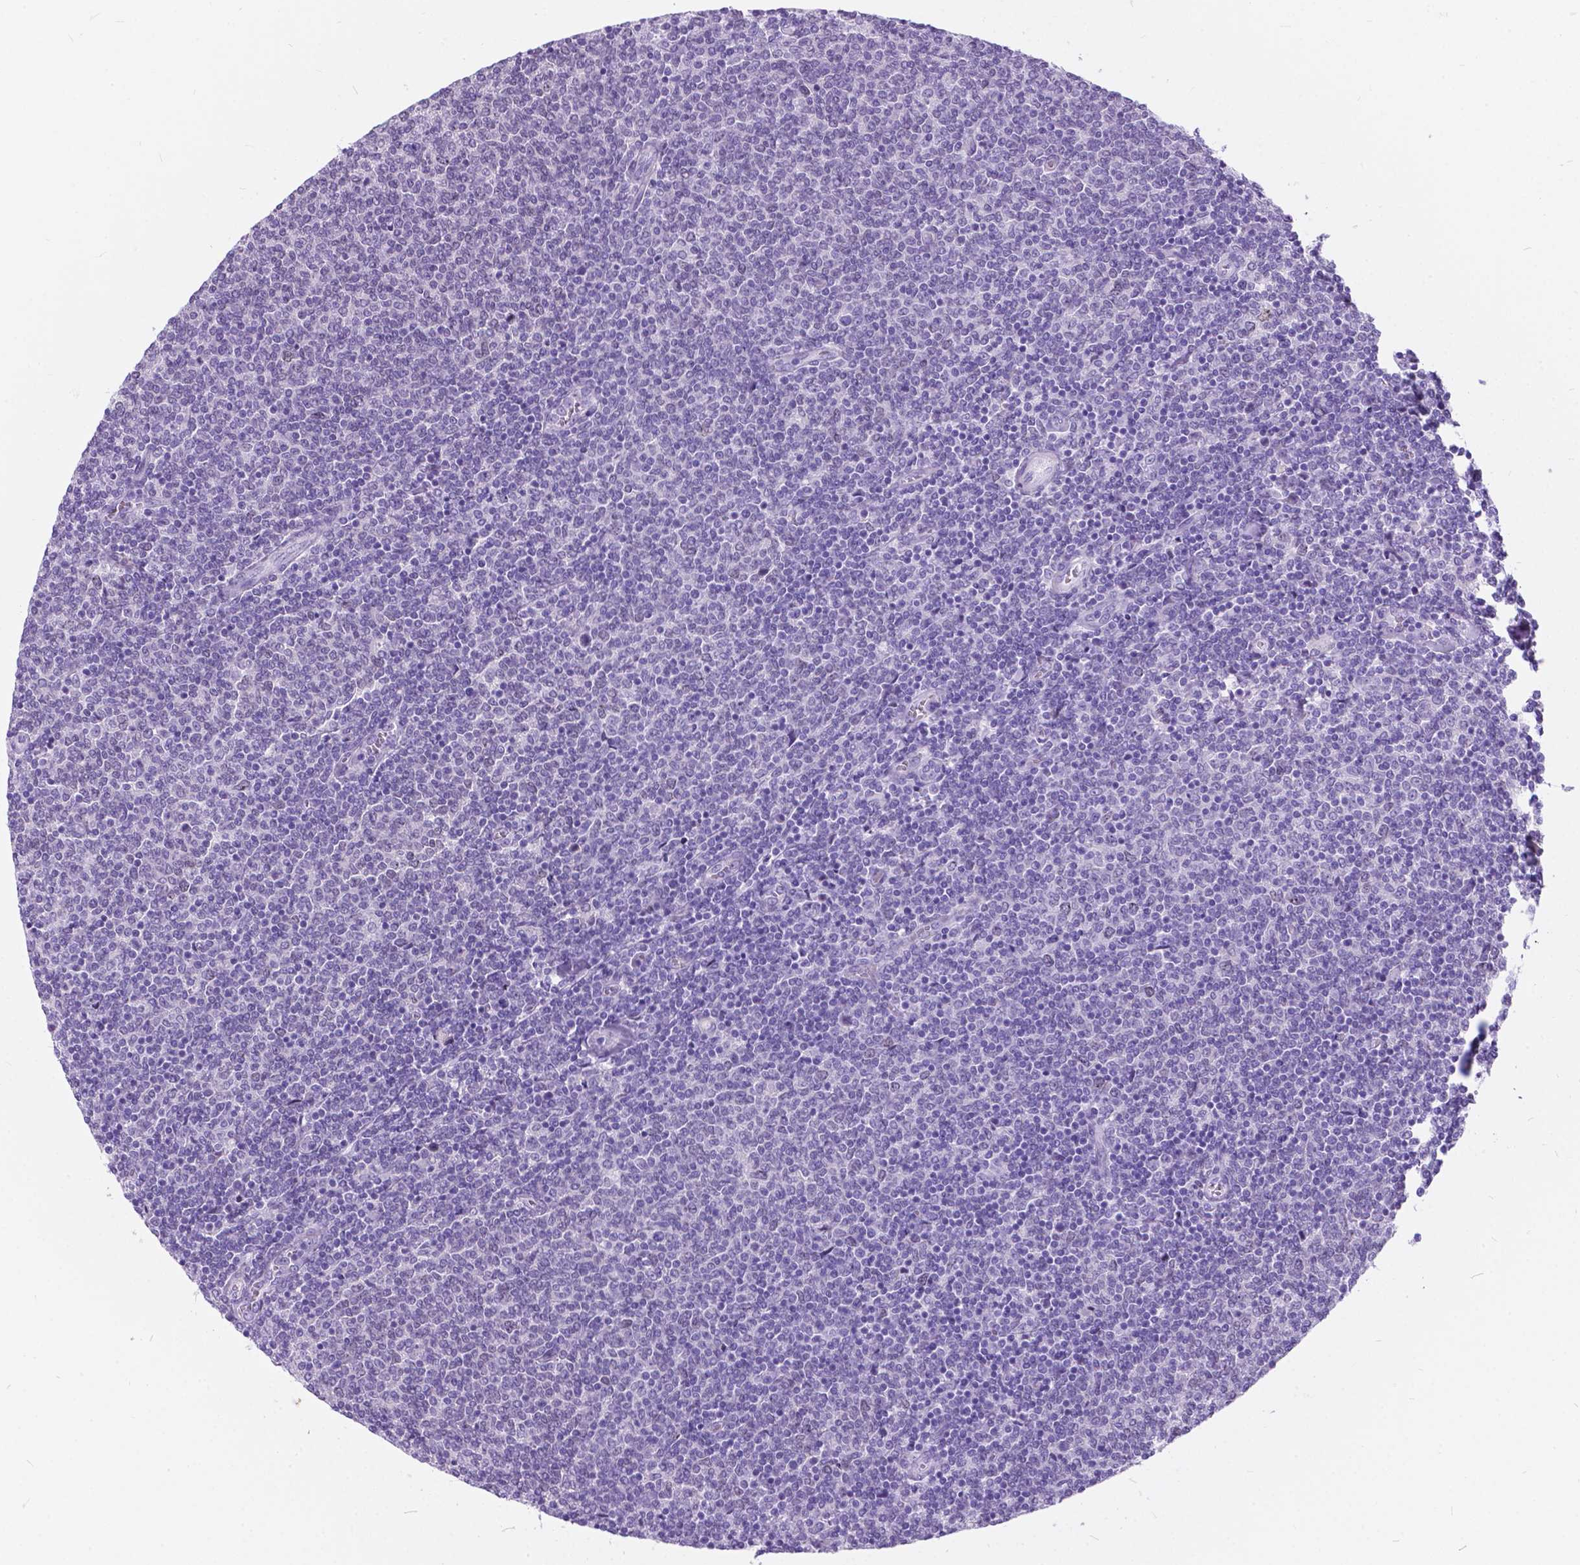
{"staining": {"intensity": "negative", "quantity": "none", "location": "none"}, "tissue": "lymphoma", "cell_type": "Tumor cells", "image_type": "cancer", "snomed": [{"axis": "morphology", "description": "Malignant lymphoma, non-Hodgkin's type, Low grade"}, {"axis": "topography", "description": "Lymph node"}], "caption": "Tumor cells show no significant protein staining in malignant lymphoma, non-Hodgkin's type (low-grade).", "gene": "BSND", "patient": {"sex": "male", "age": 52}}